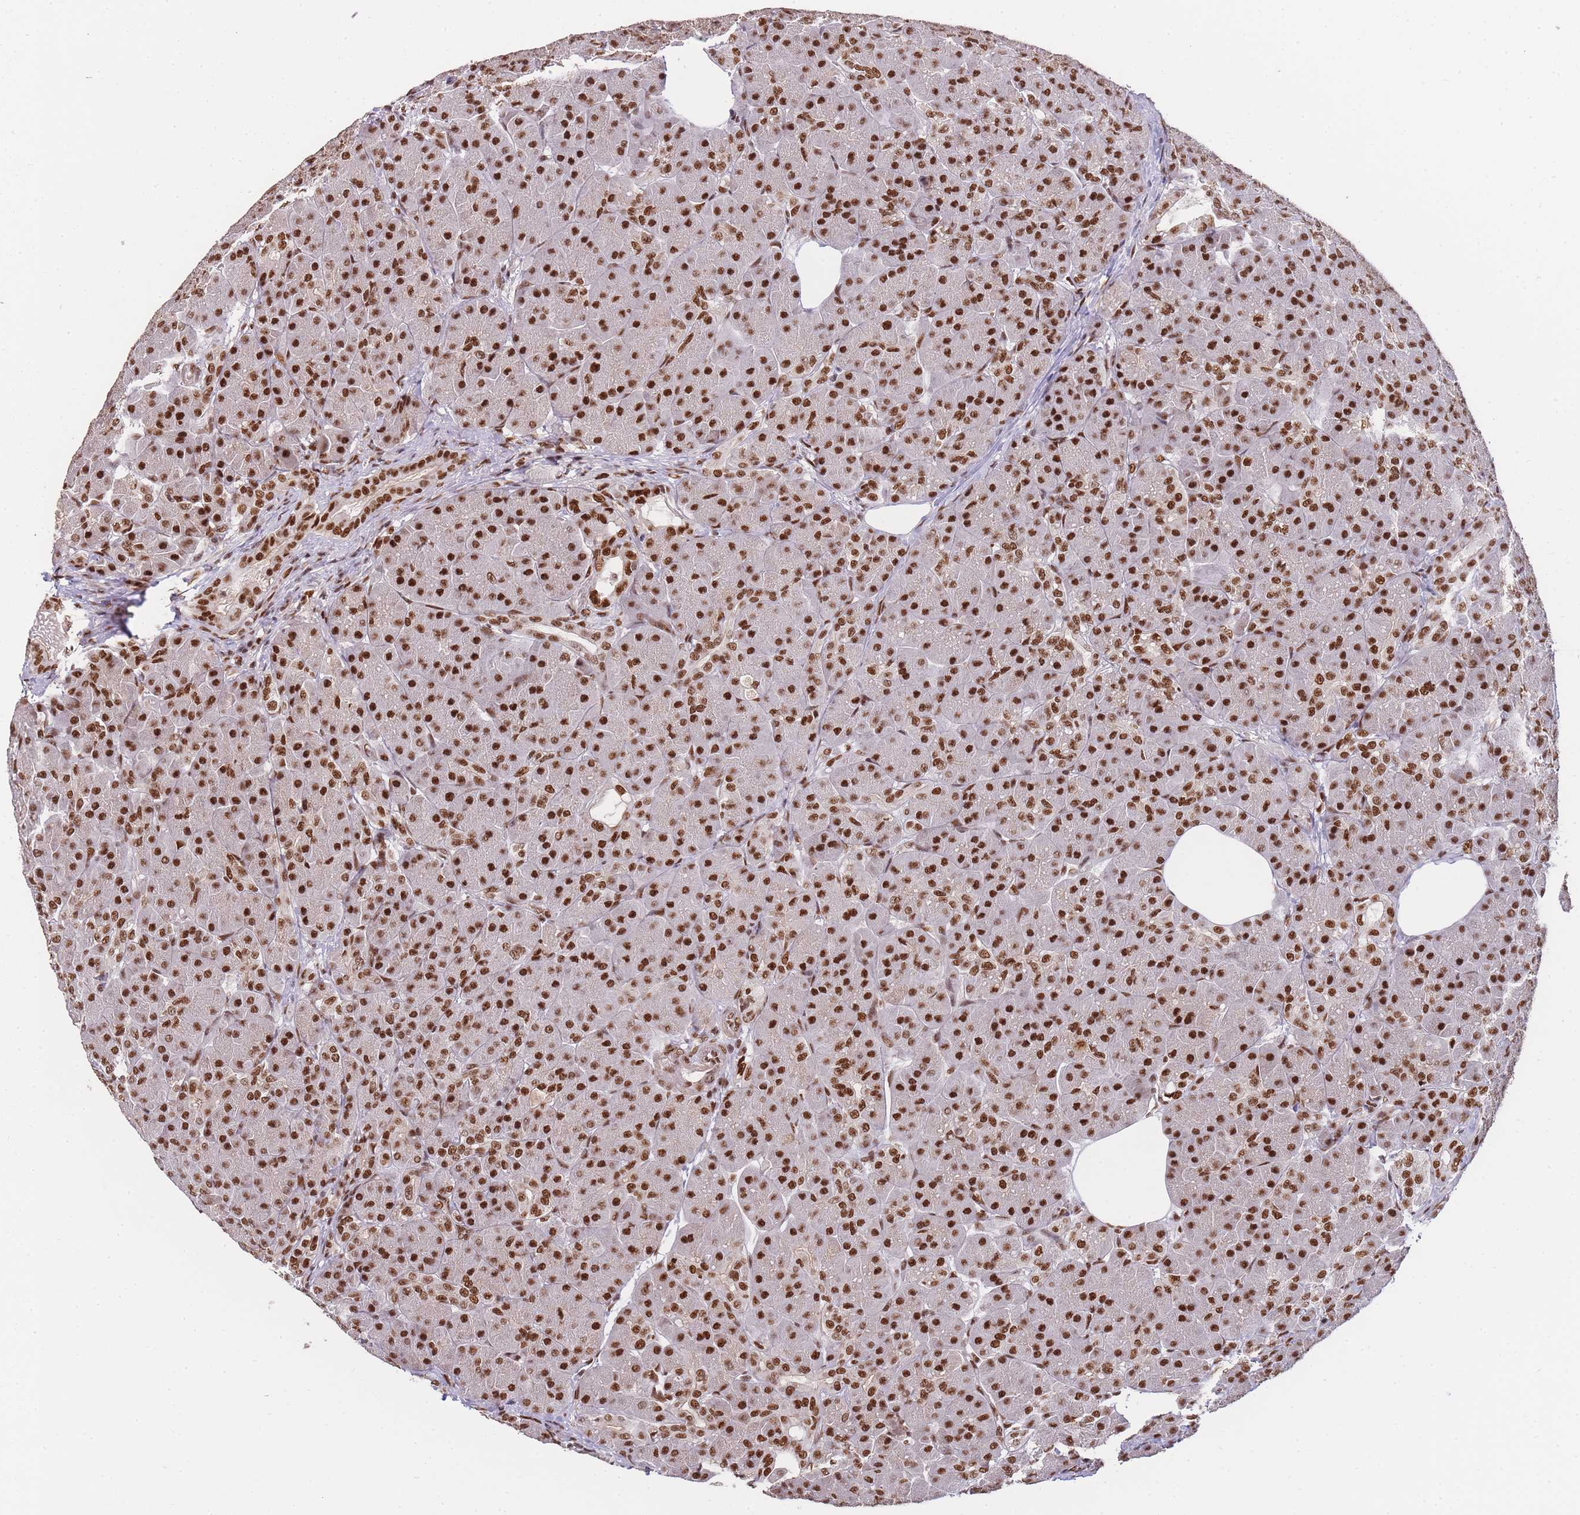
{"staining": {"intensity": "strong", "quantity": ">75%", "location": "nuclear"}, "tissue": "pancreas", "cell_type": "Exocrine glandular cells", "image_type": "normal", "snomed": [{"axis": "morphology", "description": "Normal tissue, NOS"}, {"axis": "topography", "description": "Pancreas"}], "caption": "Protein expression analysis of unremarkable pancreas displays strong nuclear positivity in approximately >75% of exocrine glandular cells. (DAB (3,3'-diaminobenzidine) IHC, brown staining for protein, blue staining for nuclei).", "gene": "PRKDC", "patient": {"sex": "male", "age": 63}}